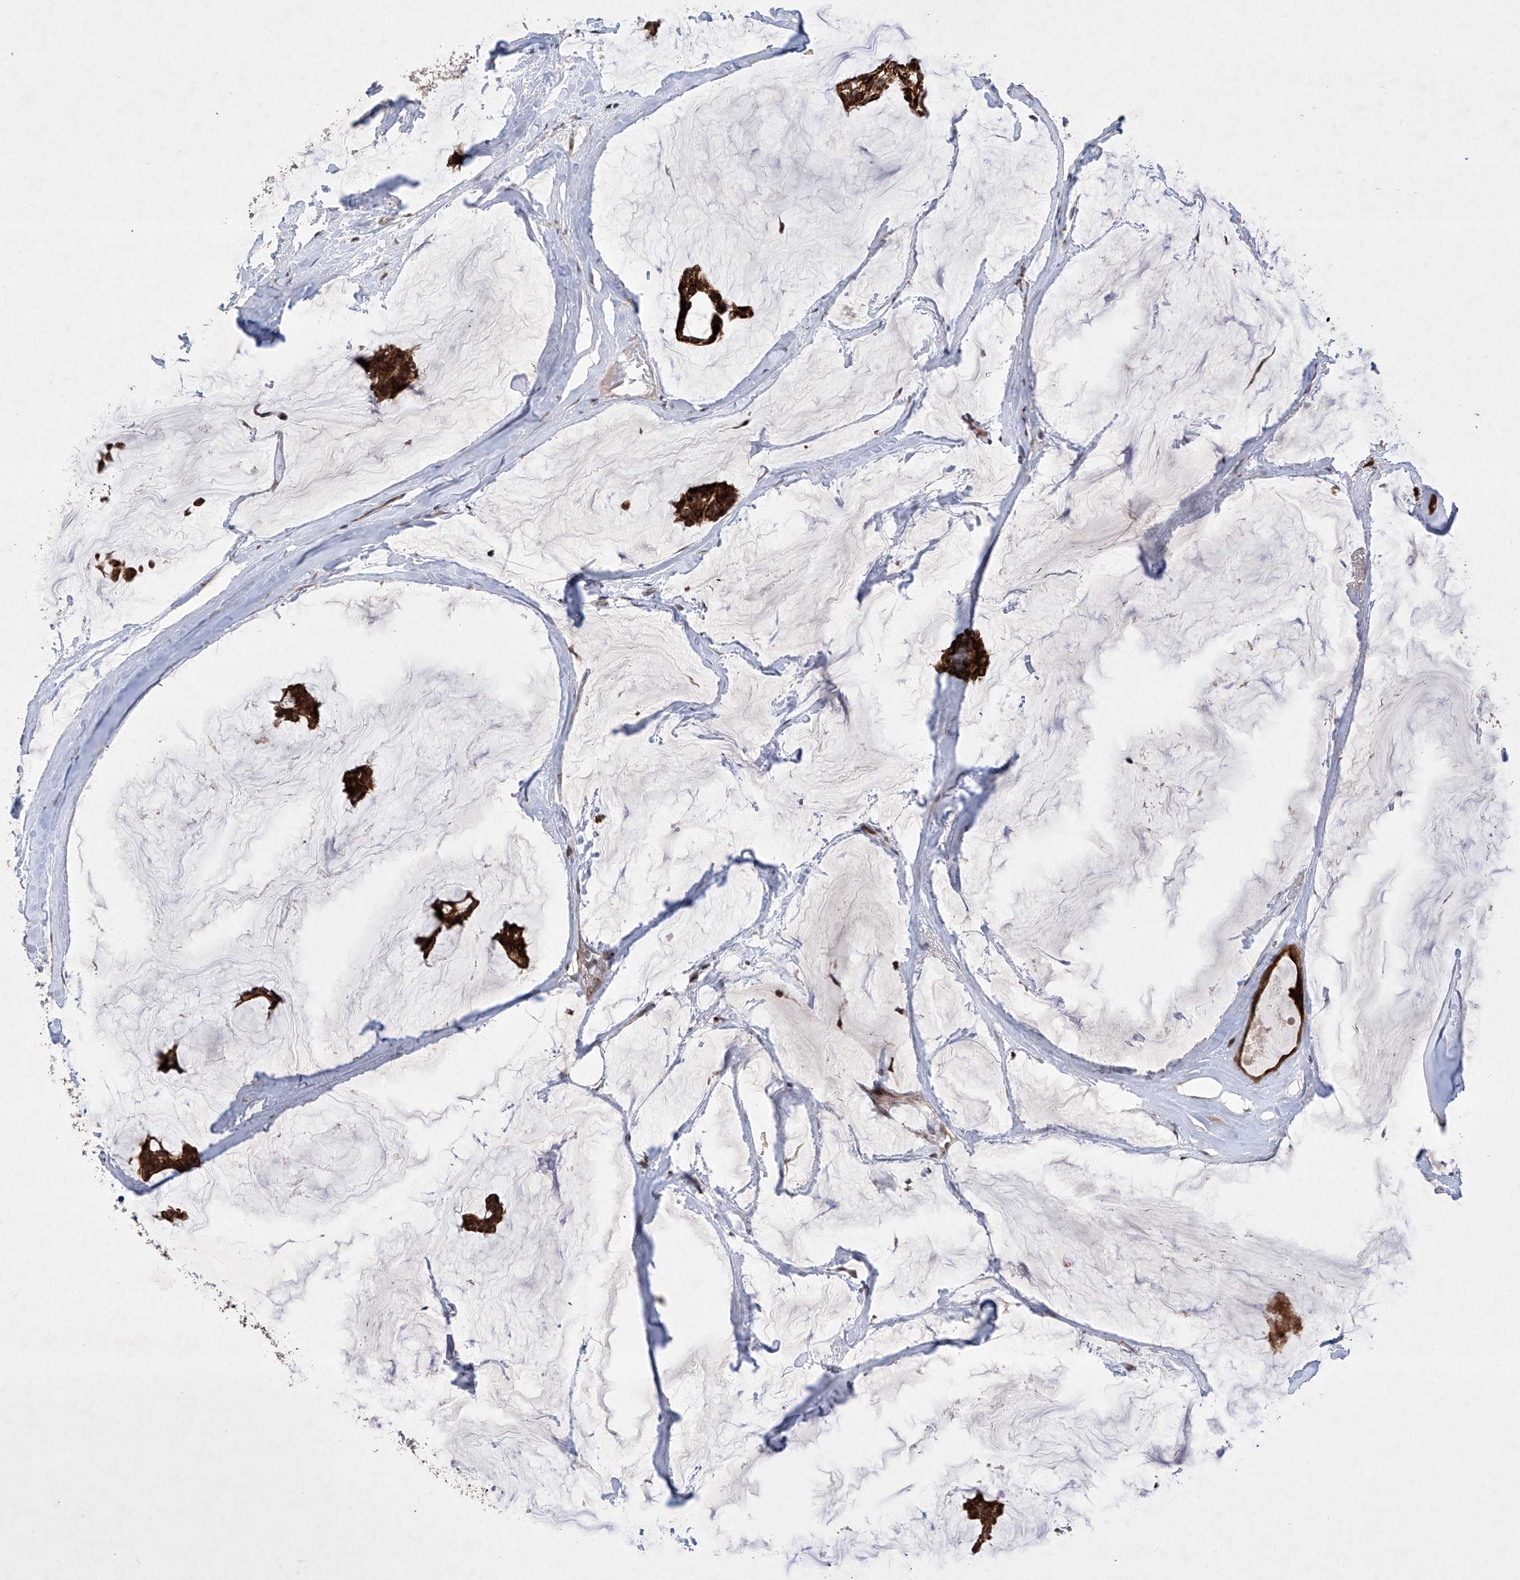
{"staining": {"intensity": "strong", "quantity": ">75%", "location": "cytoplasmic/membranous,nuclear"}, "tissue": "breast cancer", "cell_type": "Tumor cells", "image_type": "cancer", "snomed": [{"axis": "morphology", "description": "Duct carcinoma"}, {"axis": "topography", "description": "Breast"}], "caption": "Breast cancer was stained to show a protein in brown. There is high levels of strong cytoplasmic/membranous and nuclear positivity in approximately >75% of tumor cells.", "gene": "AFG1L", "patient": {"sex": "female", "age": 93}}